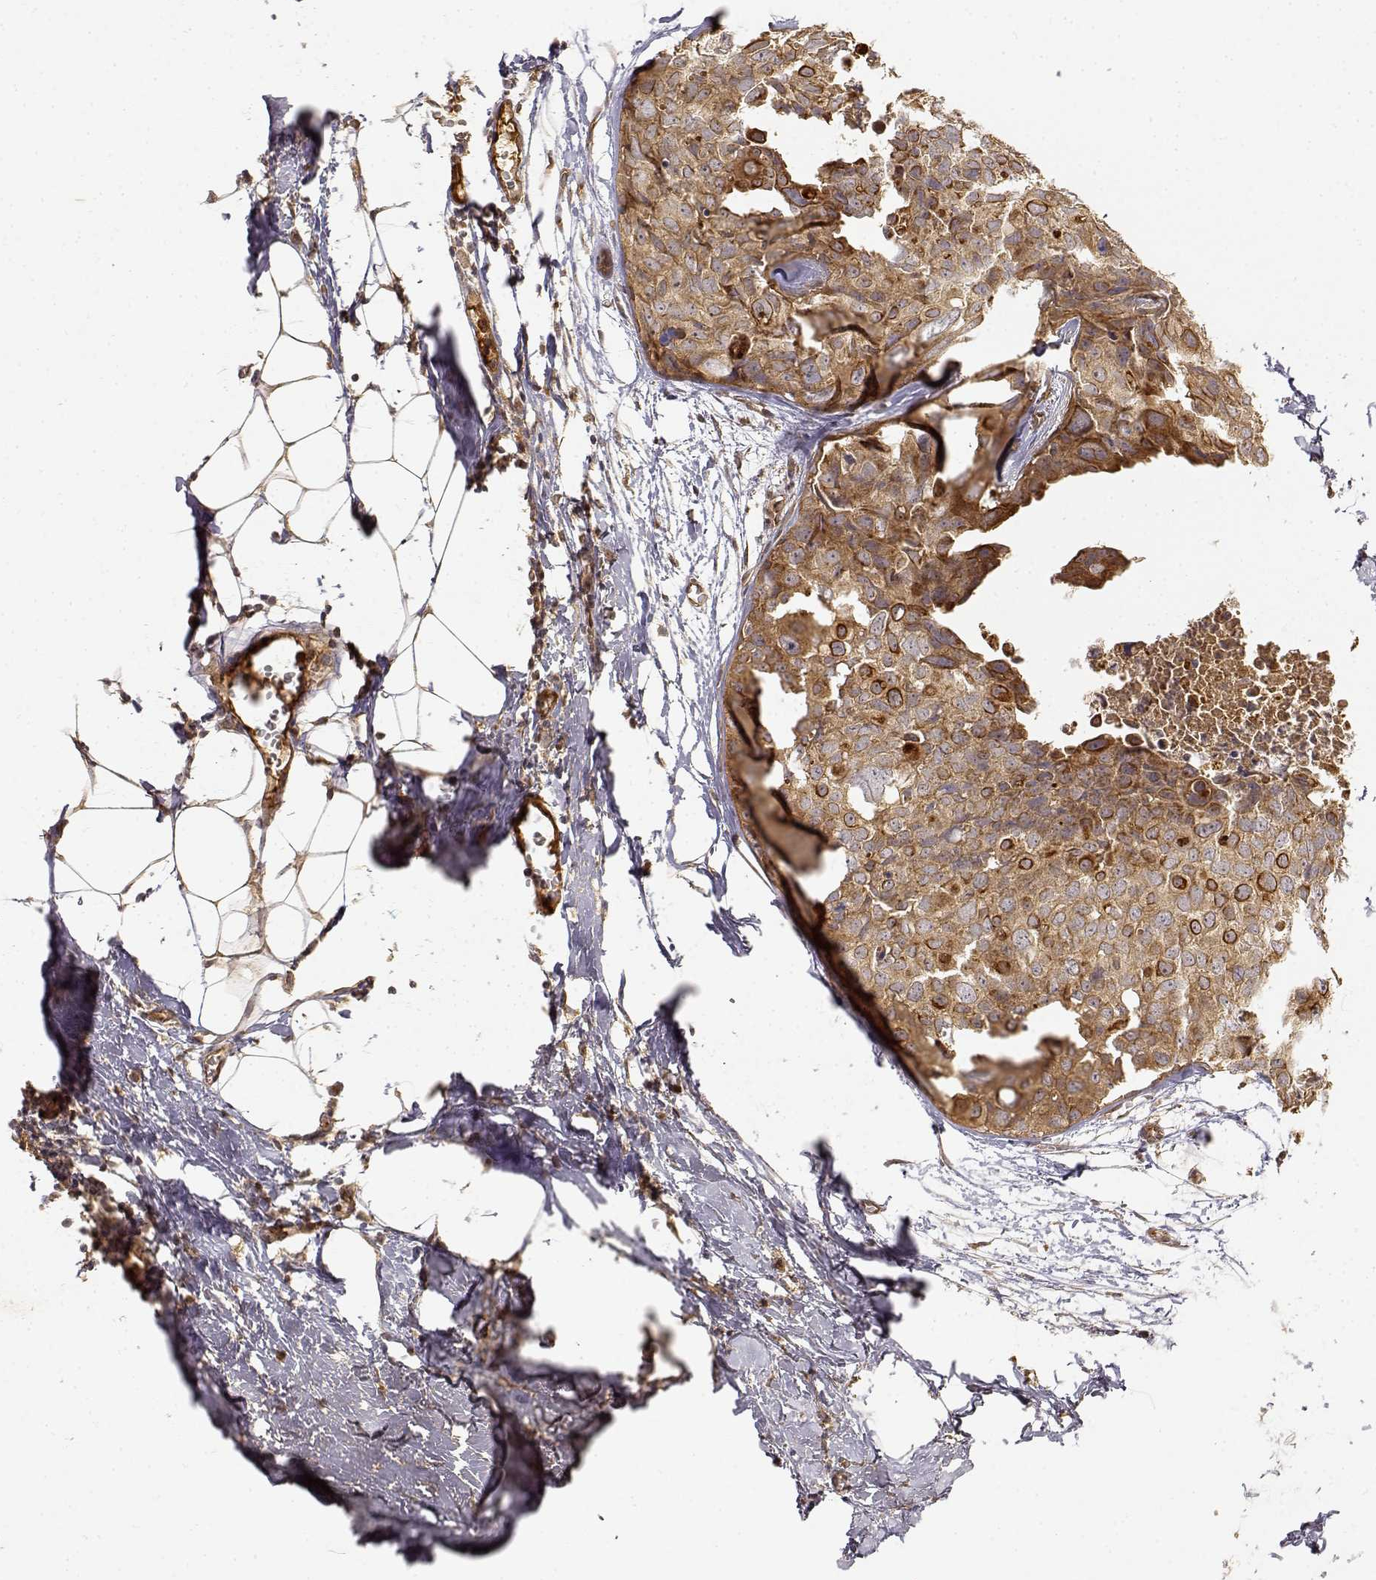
{"staining": {"intensity": "moderate", "quantity": ">75%", "location": "cytoplasmic/membranous"}, "tissue": "breast cancer", "cell_type": "Tumor cells", "image_type": "cancer", "snomed": [{"axis": "morphology", "description": "Duct carcinoma"}, {"axis": "topography", "description": "Breast"}], "caption": "Immunohistochemical staining of breast intraductal carcinoma reveals moderate cytoplasmic/membranous protein staining in about >75% of tumor cells.", "gene": "CDK5RAP2", "patient": {"sex": "female", "age": 38}}